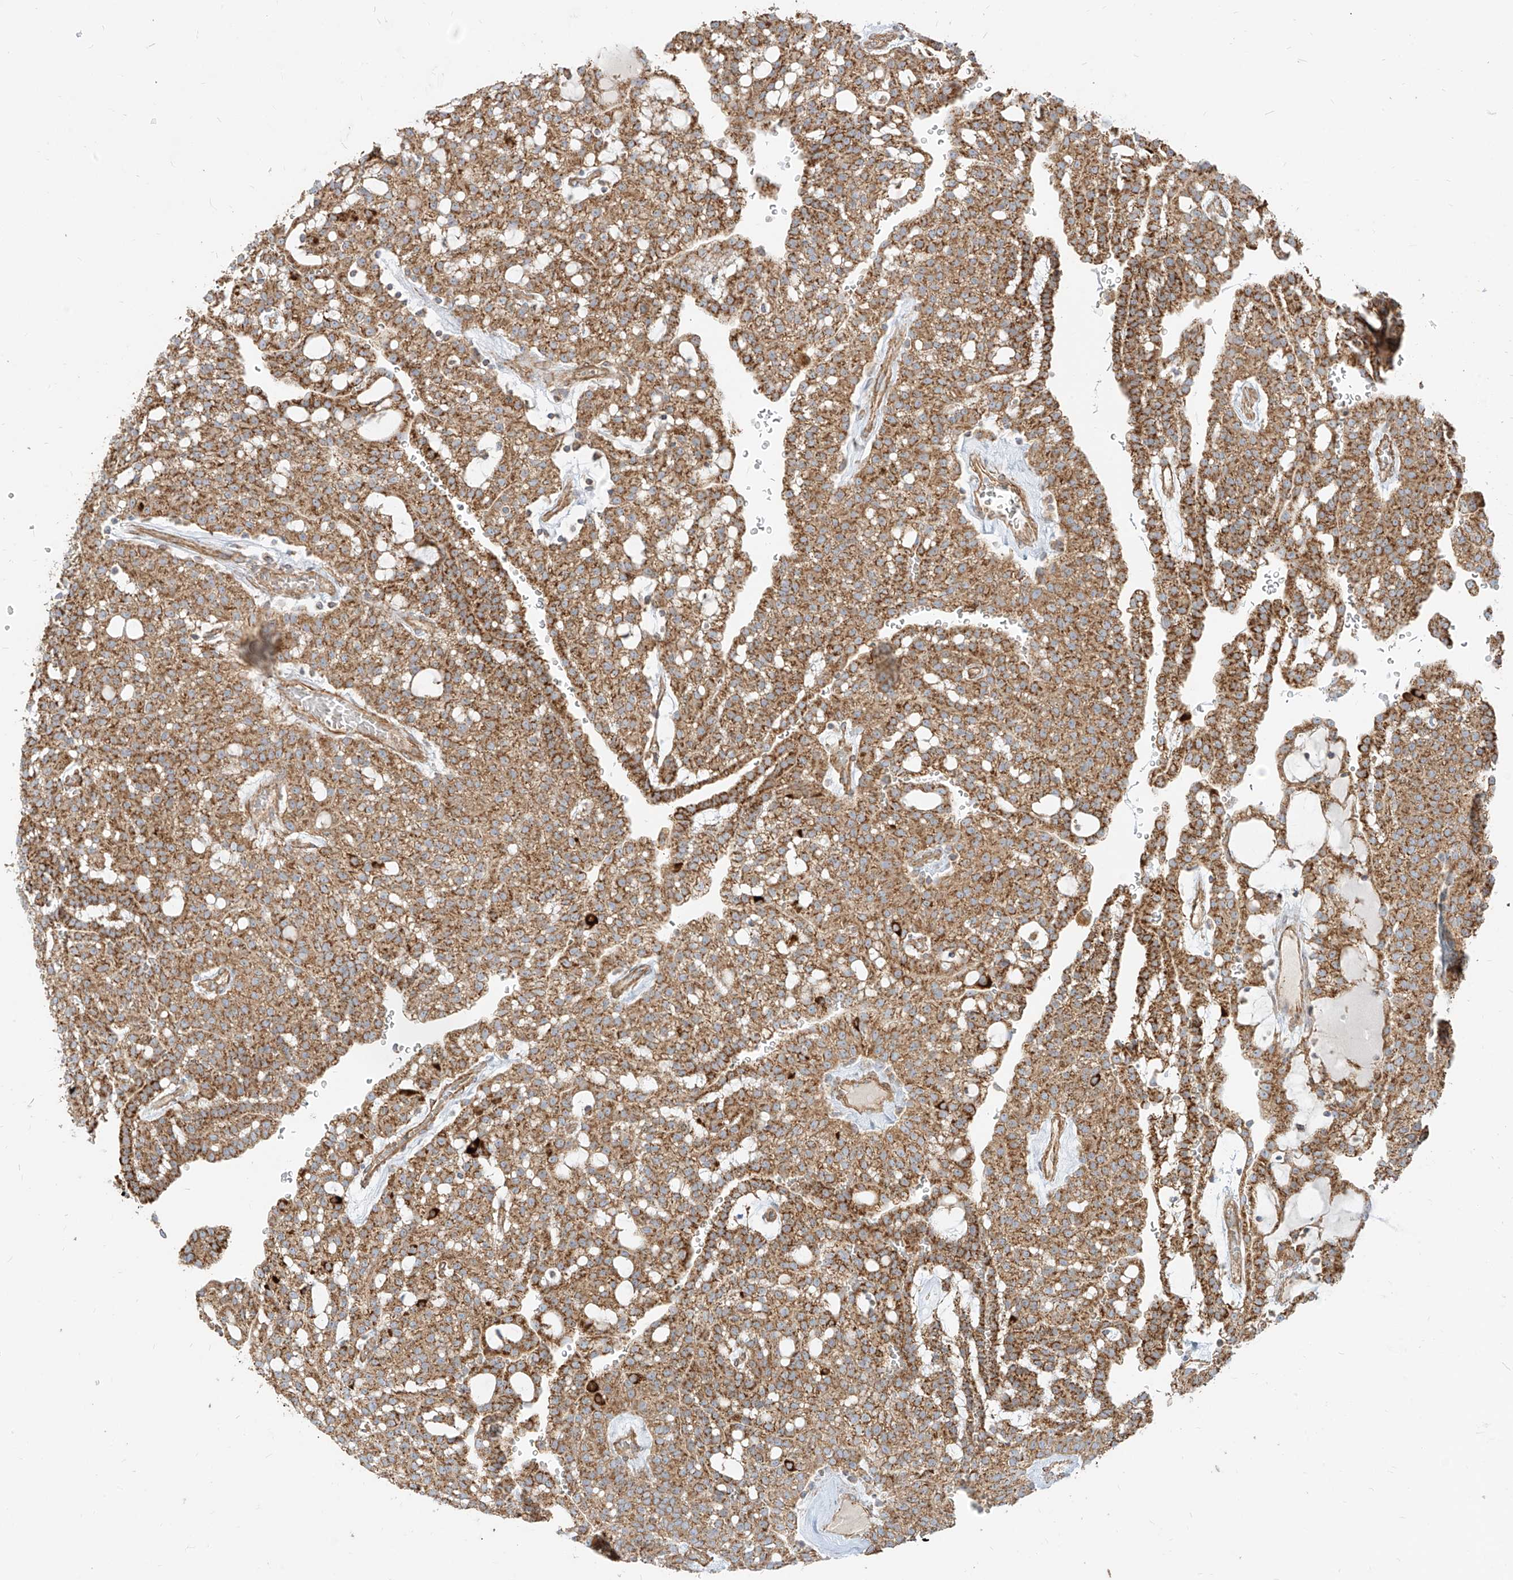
{"staining": {"intensity": "moderate", "quantity": ">75%", "location": "cytoplasmic/membranous"}, "tissue": "renal cancer", "cell_type": "Tumor cells", "image_type": "cancer", "snomed": [{"axis": "morphology", "description": "Adenocarcinoma, NOS"}, {"axis": "topography", "description": "Kidney"}], "caption": "Moderate cytoplasmic/membranous staining for a protein is seen in about >75% of tumor cells of renal adenocarcinoma using immunohistochemistry.", "gene": "PLCL1", "patient": {"sex": "male", "age": 63}}